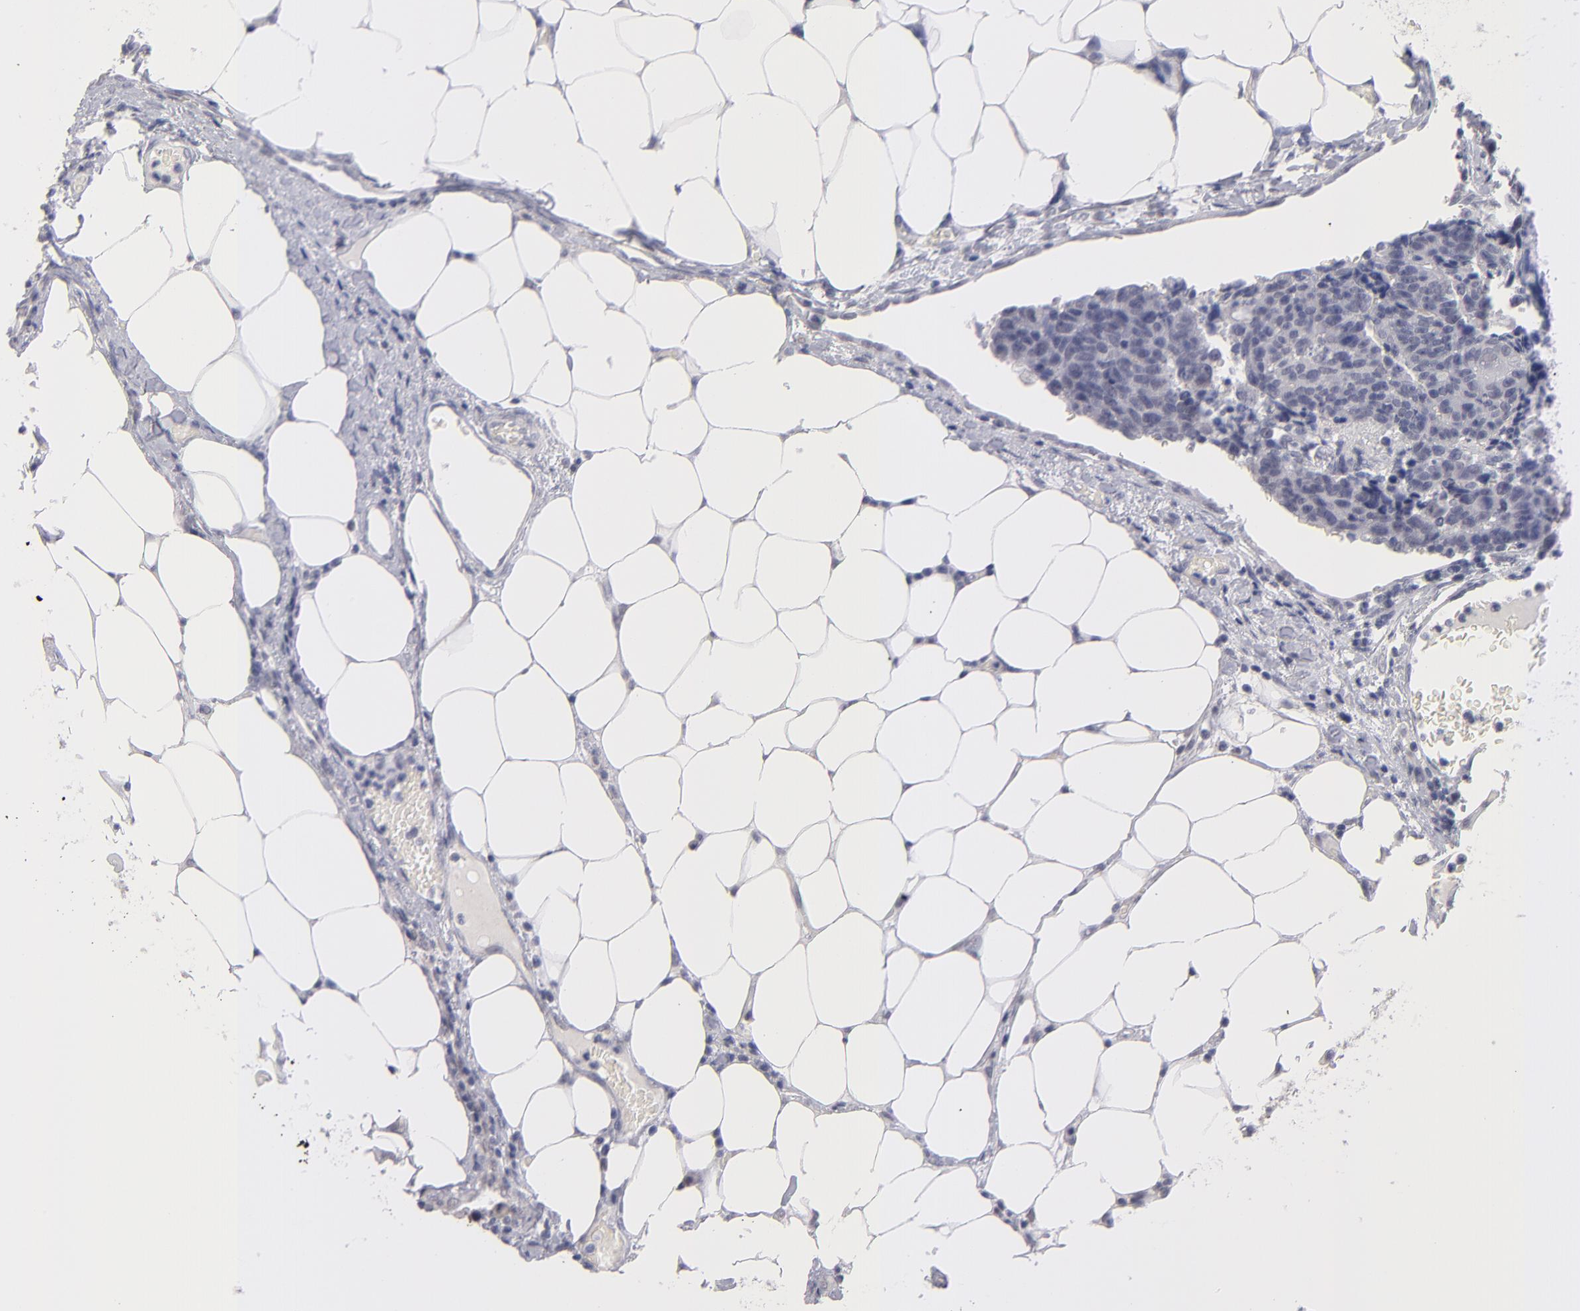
{"staining": {"intensity": "negative", "quantity": "none", "location": "none"}, "tissue": "colorectal cancer", "cell_type": "Tumor cells", "image_type": "cancer", "snomed": [{"axis": "morphology", "description": "Adenocarcinoma, NOS"}, {"axis": "topography", "description": "Colon"}], "caption": "Colorectal cancer stained for a protein using immunohistochemistry (IHC) shows no staining tumor cells.", "gene": "TEX11", "patient": {"sex": "female", "age": 86}}